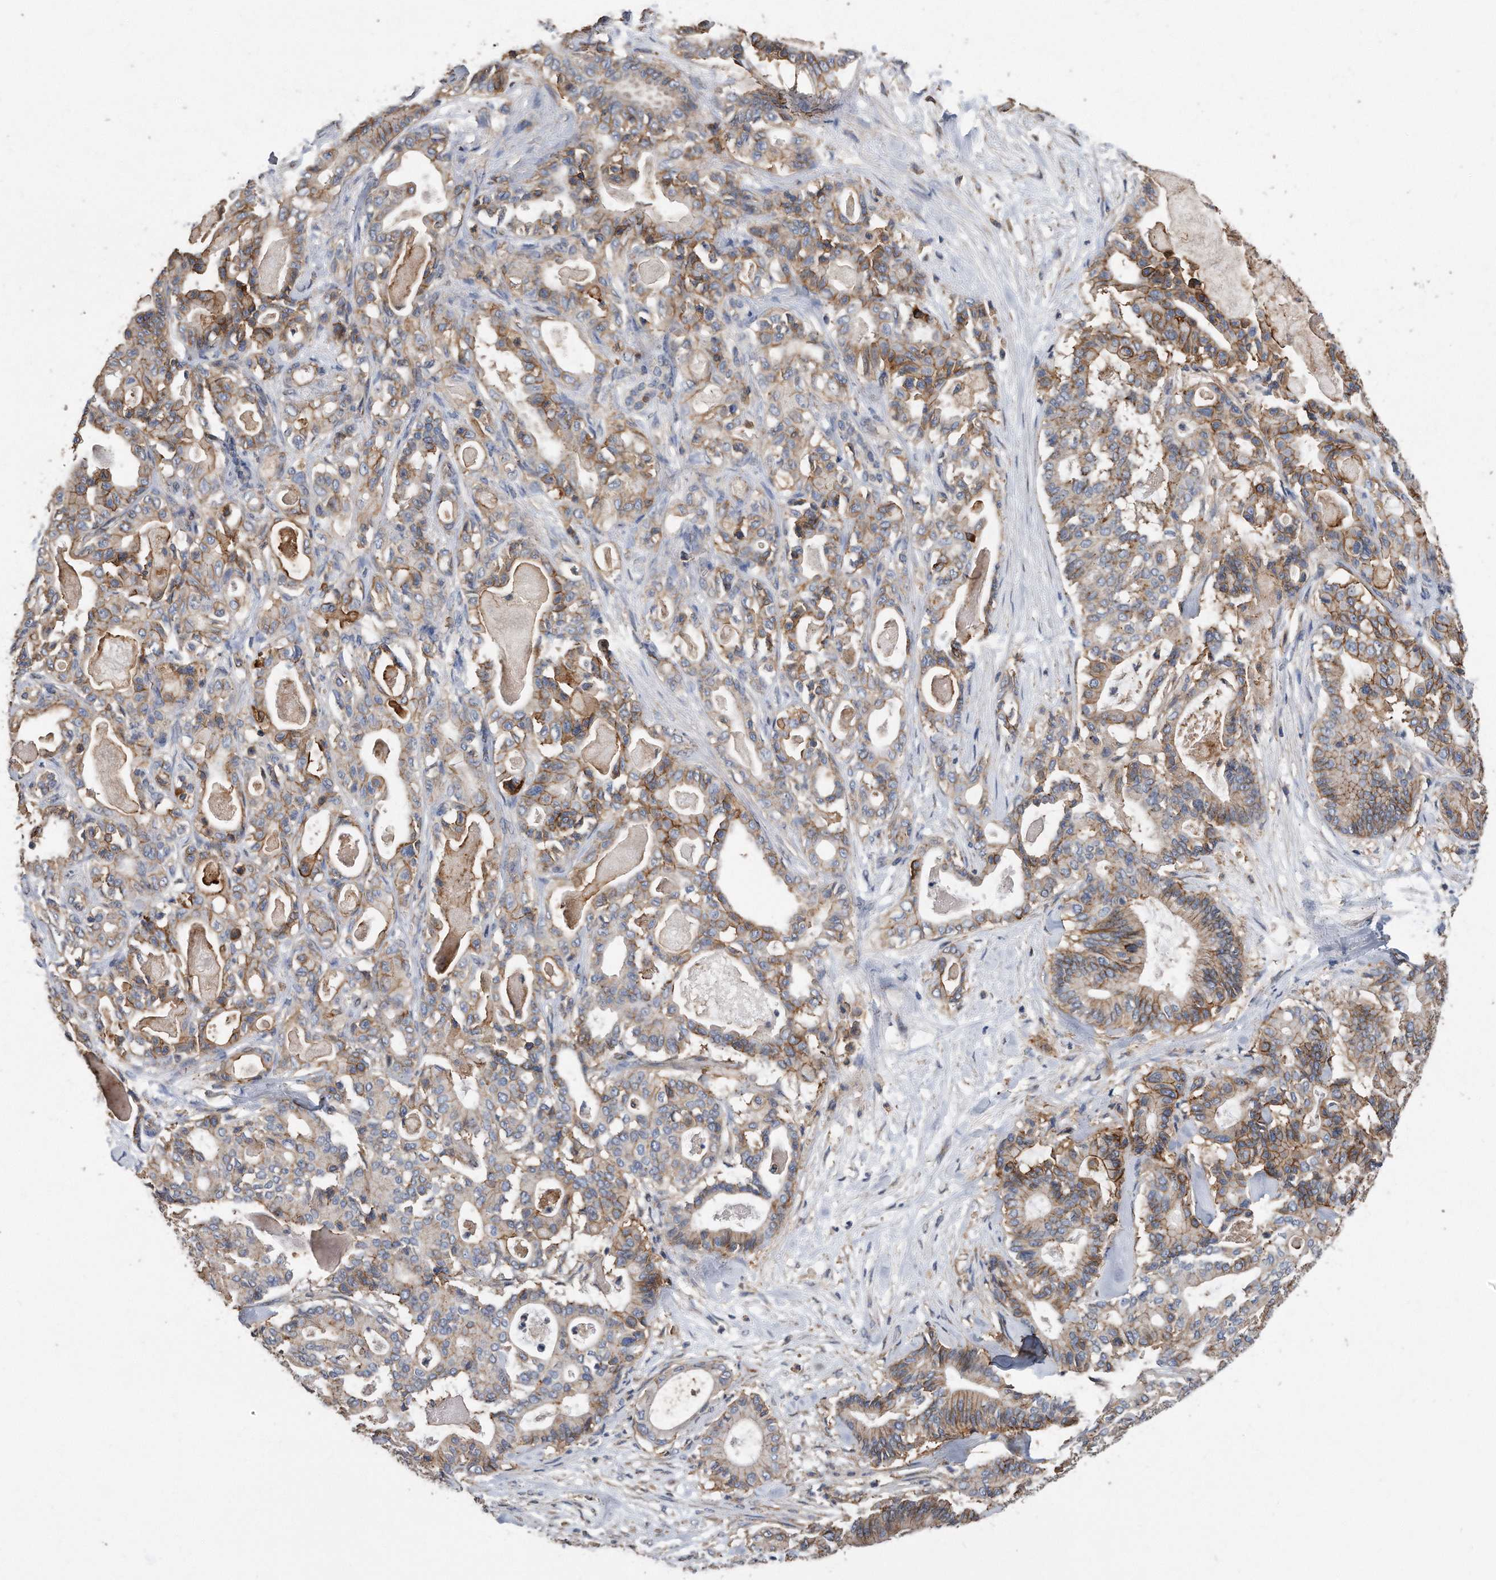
{"staining": {"intensity": "moderate", "quantity": ">75%", "location": "cytoplasmic/membranous"}, "tissue": "pancreatic cancer", "cell_type": "Tumor cells", "image_type": "cancer", "snomed": [{"axis": "morphology", "description": "Adenocarcinoma, NOS"}, {"axis": "topography", "description": "Pancreas"}], "caption": "Immunohistochemical staining of pancreatic adenocarcinoma exhibits medium levels of moderate cytoplasmic/membranous expression in approximately >75% of tumor cells. The staining is performed using DAB (3,3'-diaminobenzidine) brown chromogen to label protein expression. The nuclei are counter-stained blue using hematoxylin.", "gene": "CDCP1", "patient": {"sex": "male", "age": 63}}